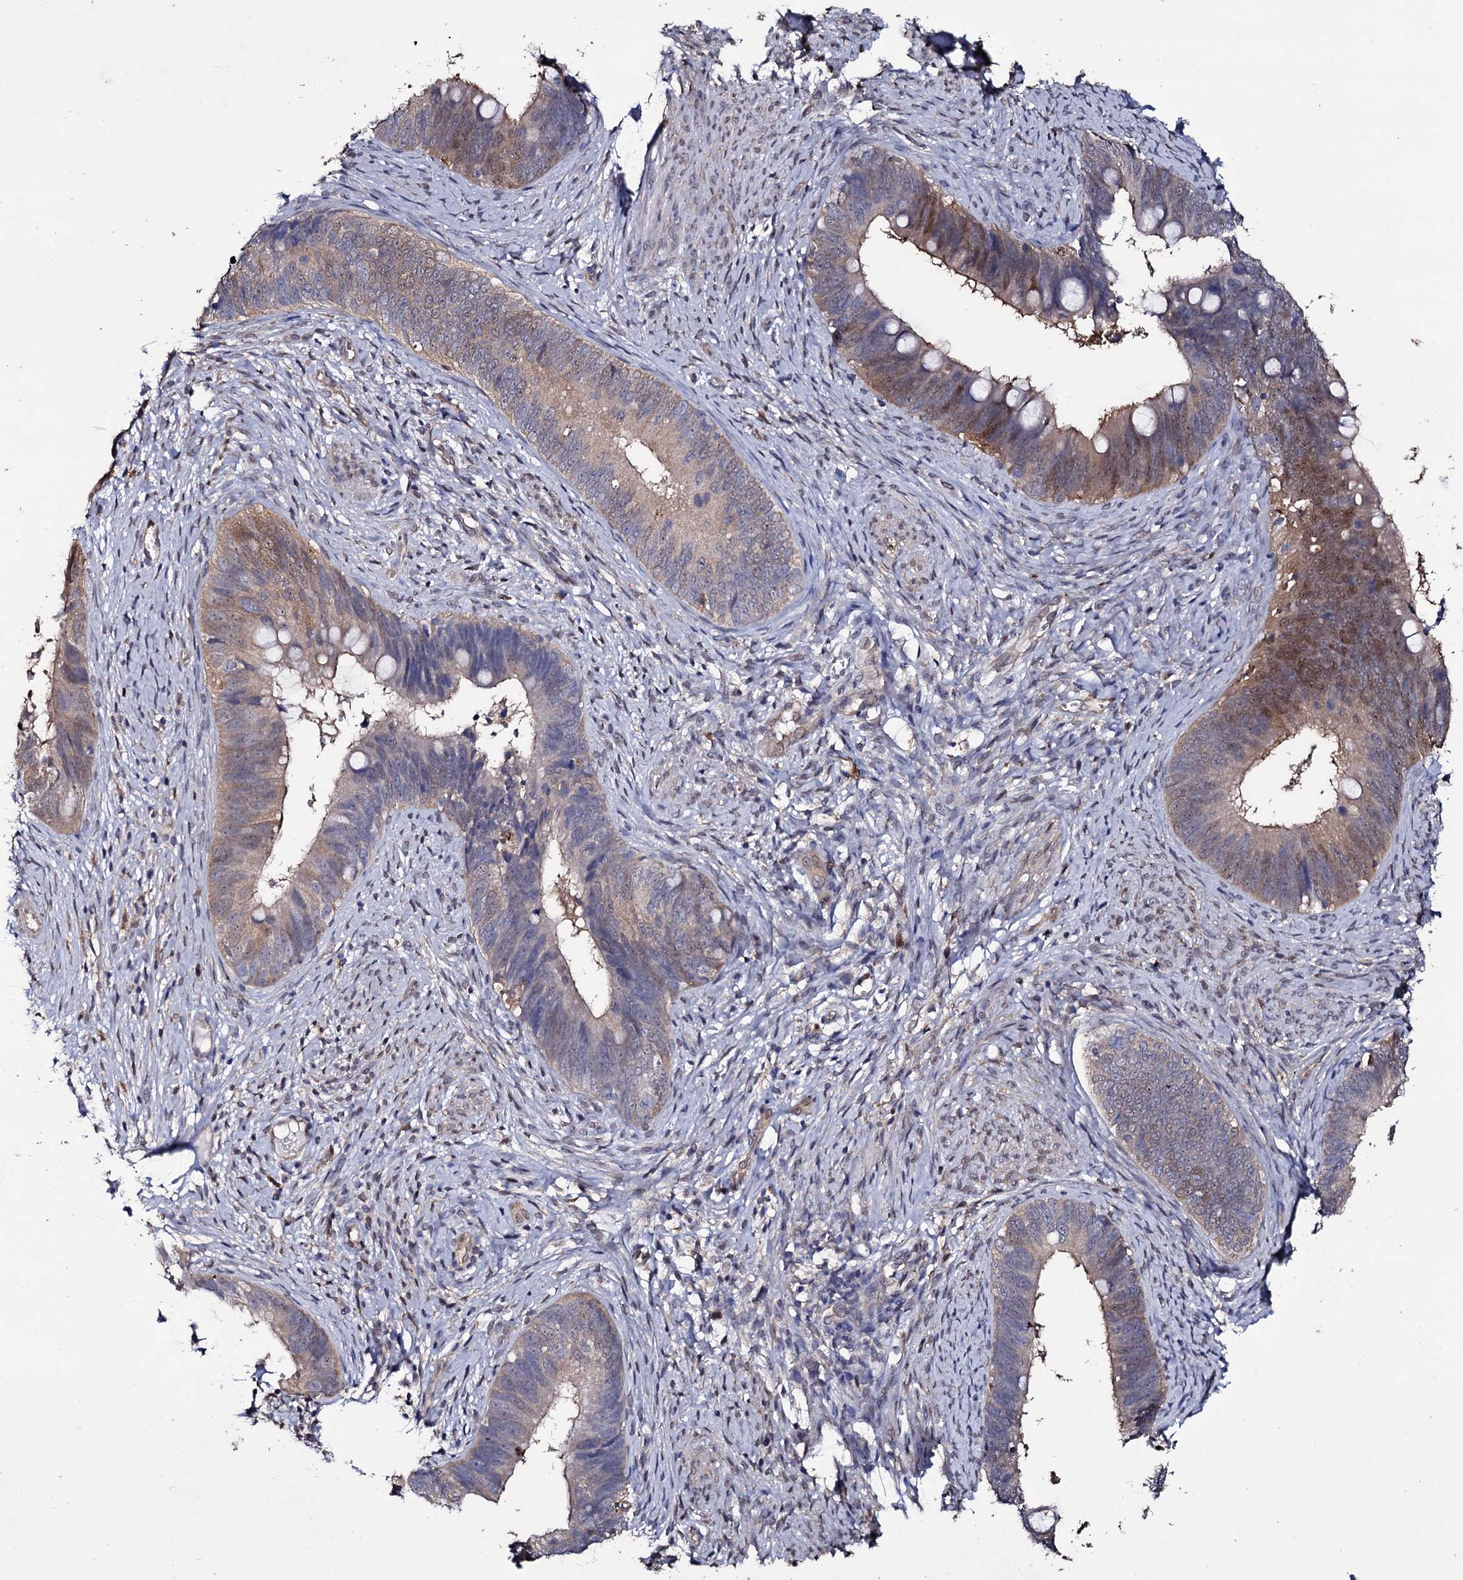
{"staining": {"intensity": "moderate", "quantity": "25%-75%", "location": "cytoplasmic/membranous,nuclear"}, "tissue": "cervical cancer", "cell_type": "Tumor cells", "image_type": "cancer", "snomed": [{"axis": "morphology", "description": "Adenocarcinoma, NOS"}, {"axis": "topography", "description": "Cervix"}], "caption": "Human cervical cancer stained with a brown dye displays moderate cytoplasmic/membranous and nuclear positive positivity in approximately 25%-75% of tumor cells.", "gene": "CRYL1", "patient": {"sex": "female", "age": 42}}